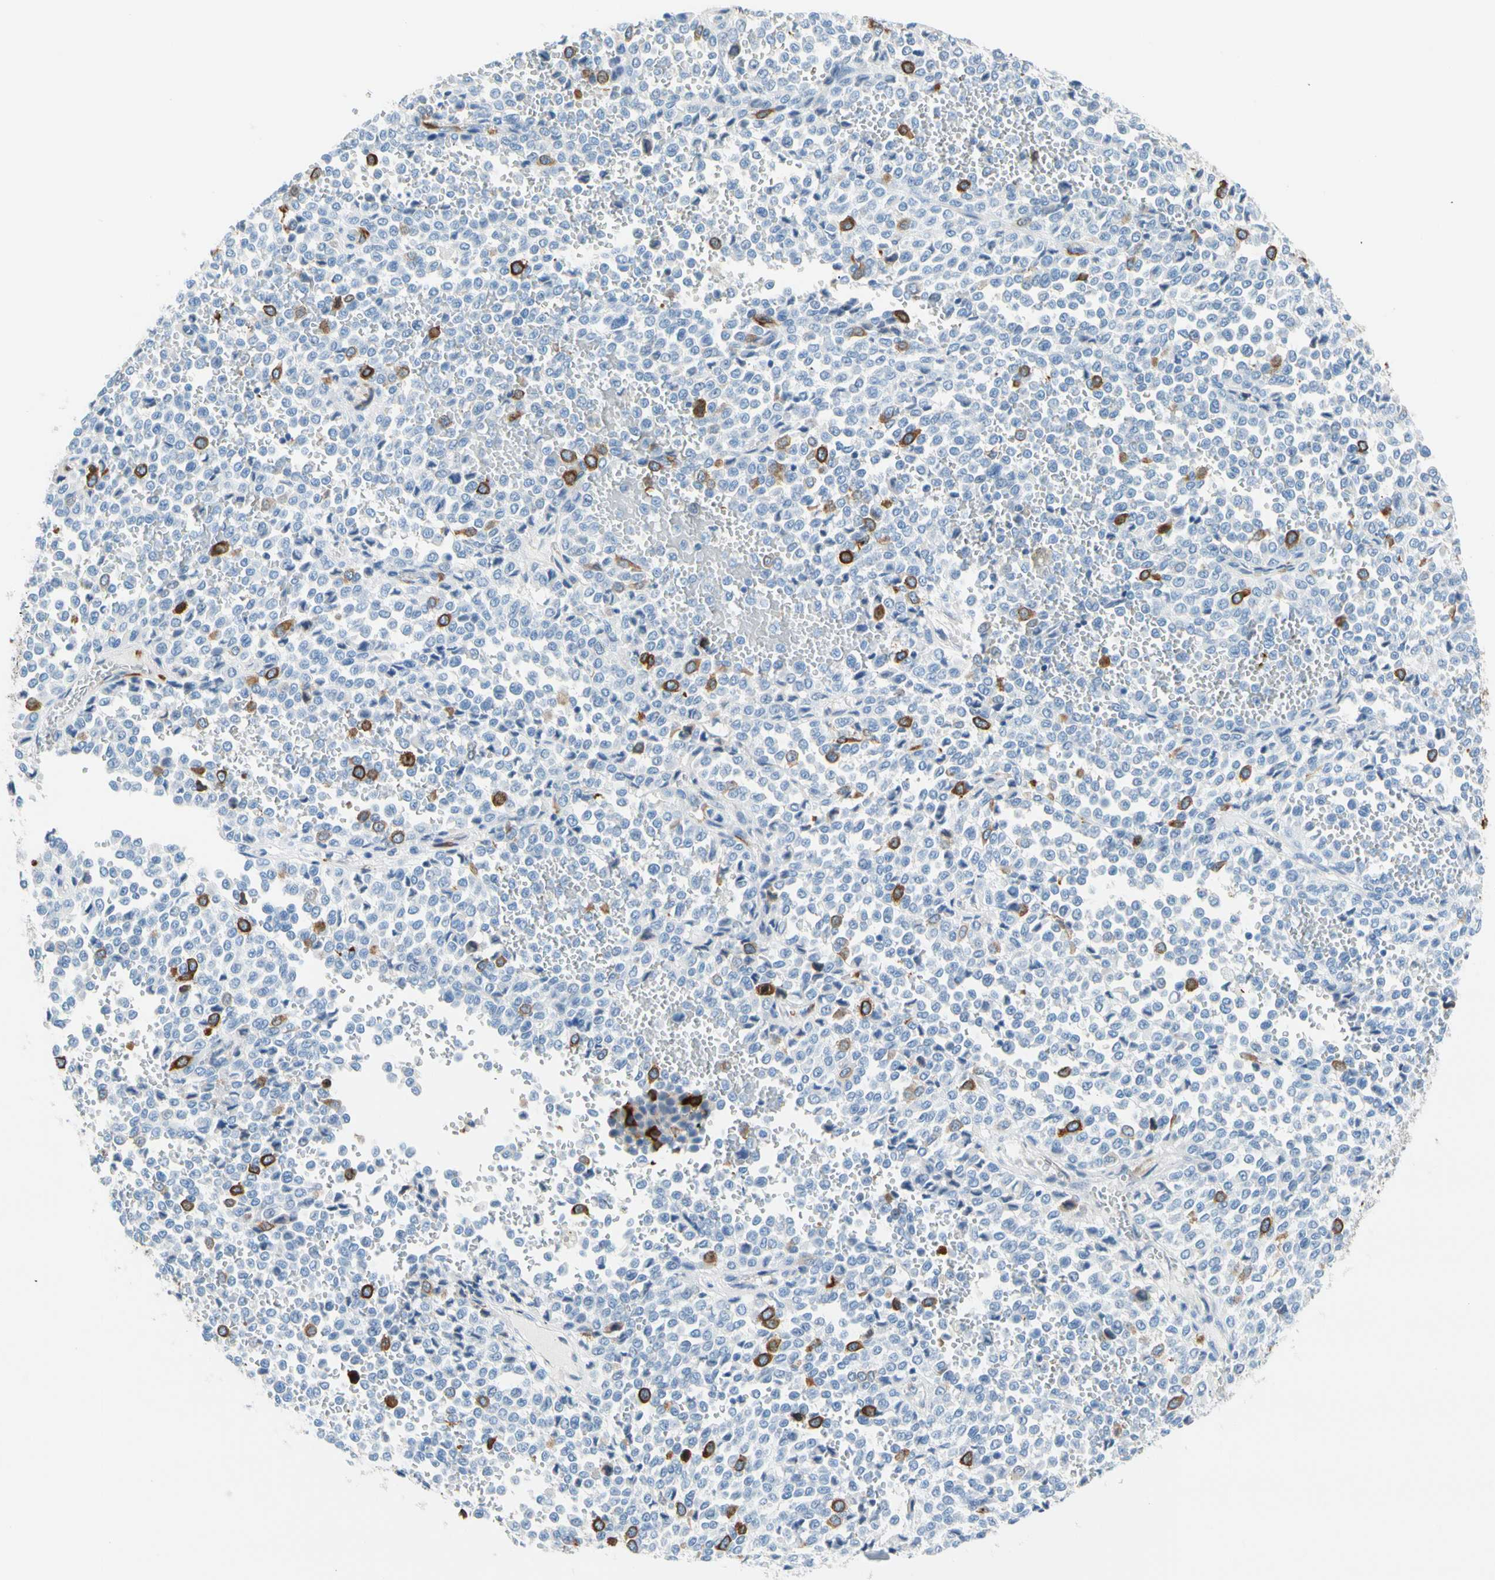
{"staining": {"intensity": "moderate", "quantity": "<25%", "location": "cytoplasmic/membranous"}, "tissue": "melanoma", "cell_type": "Tumor cells", "image_type": "cancer", "snomed": [{"axis": "morphology", "description": "Malignant melanoma, Metastatic site"}, {"axis": "topography", "description": "Pancreas"}], "caption": "Moderate cytoplasmic/membranous protein staining is seen in about <25% of tumor cells in malignant melanoma (metastatic site).", "gene": "TACC3", "patient": {"sex": "female", "age": 30}}